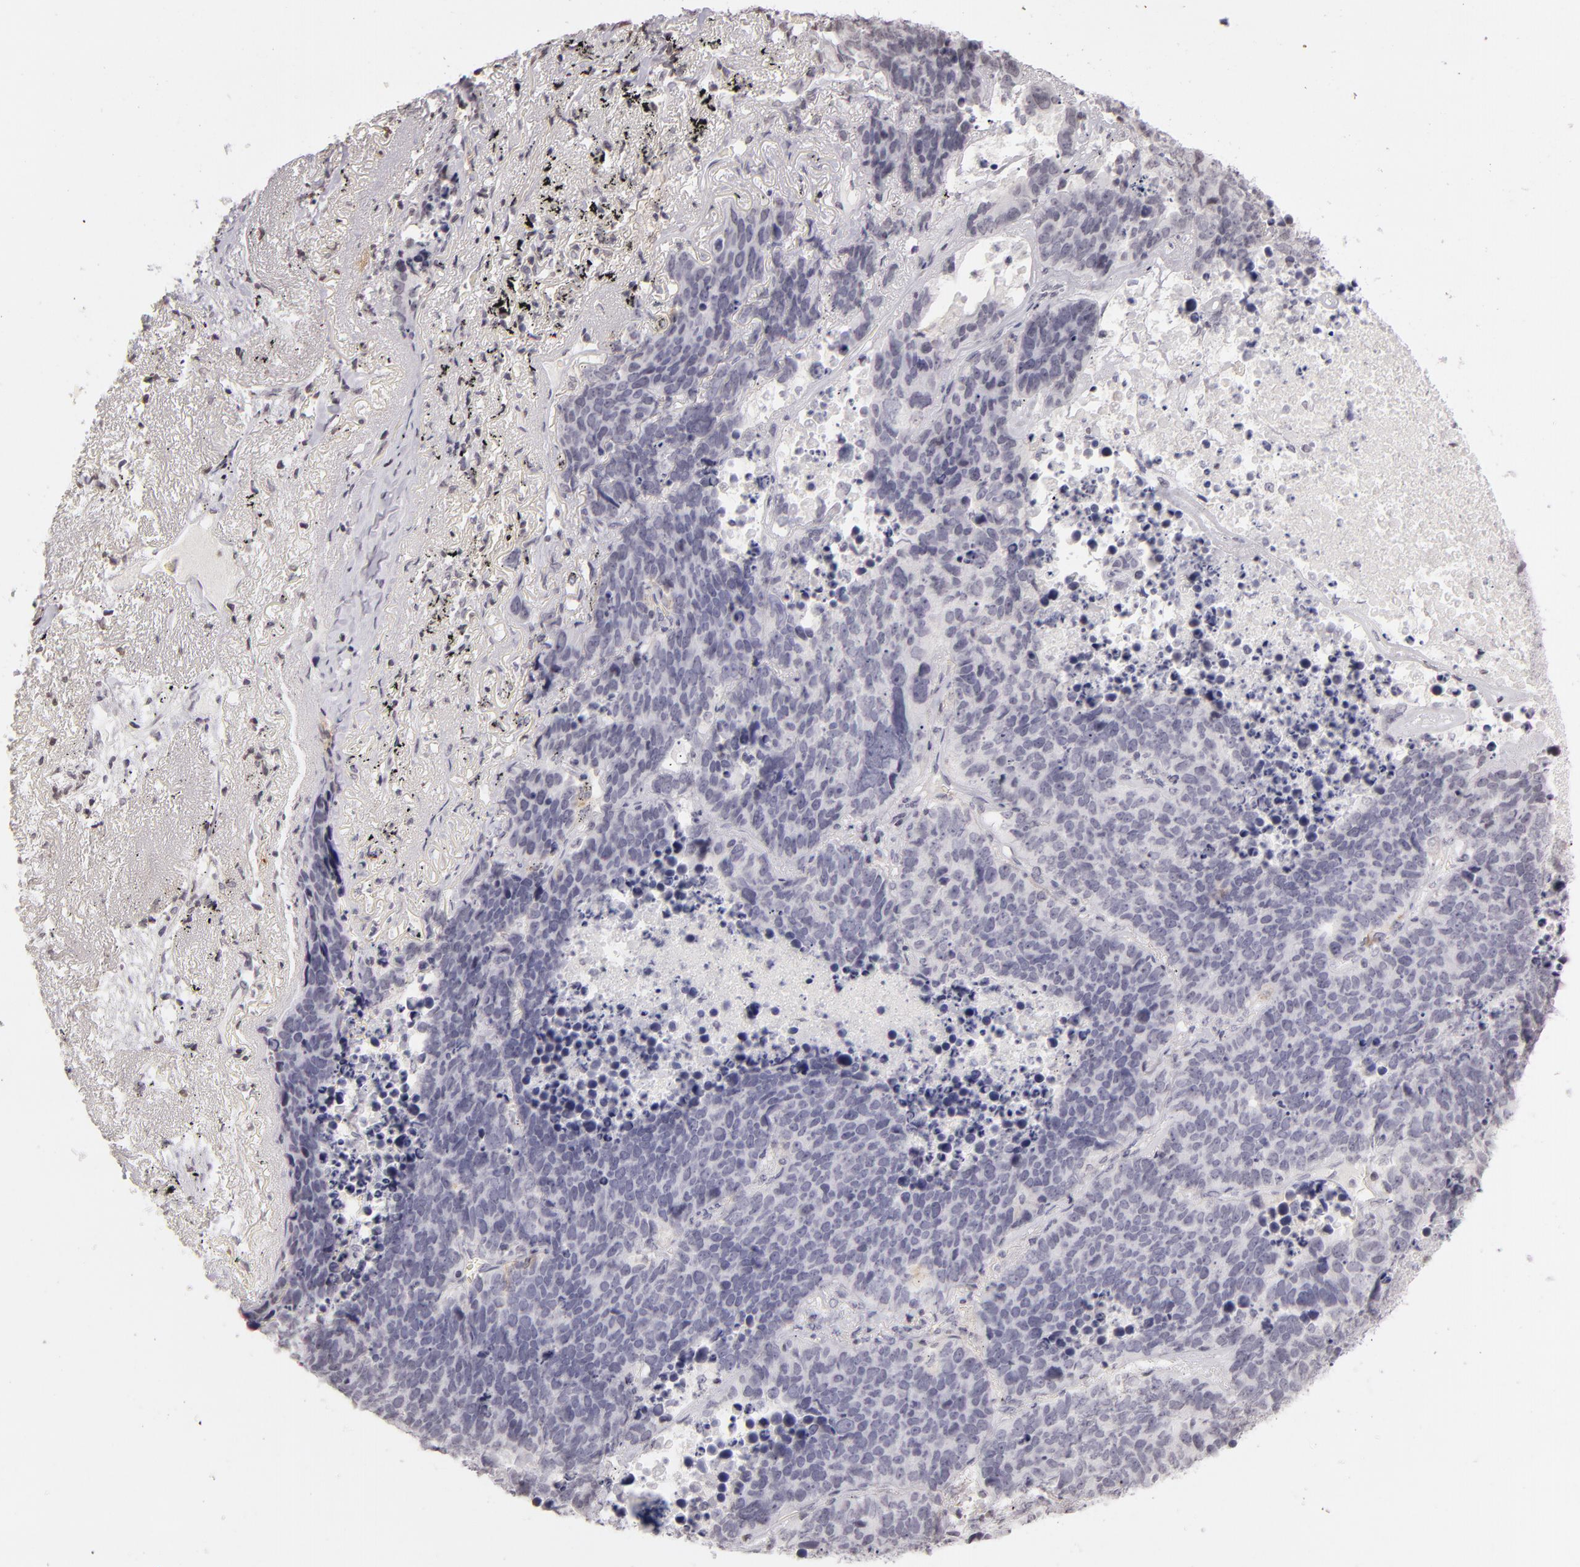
{"staining": {"intensity": "negative", "quantity": "none", "location": "none"}, "tissue": "lung cancer", "cell_type": "Tumor cells", "image_type": "cancer", "snomed": [{"axis": "morphology", "description": "Carcinoid, malignant, NOS"}, {"axis": "topography", "description": "Lung"}], "caption": "This histopathology image is of malignant carcinoid (lung) stained with immunohistochemistry to label a protein in brown with the nuclei are counter-stained blue. There is no staining in tumor cells. Nuclei are stained in blue.", "gene": "CD40", "patient": {"sex": "male", "age": 60}}